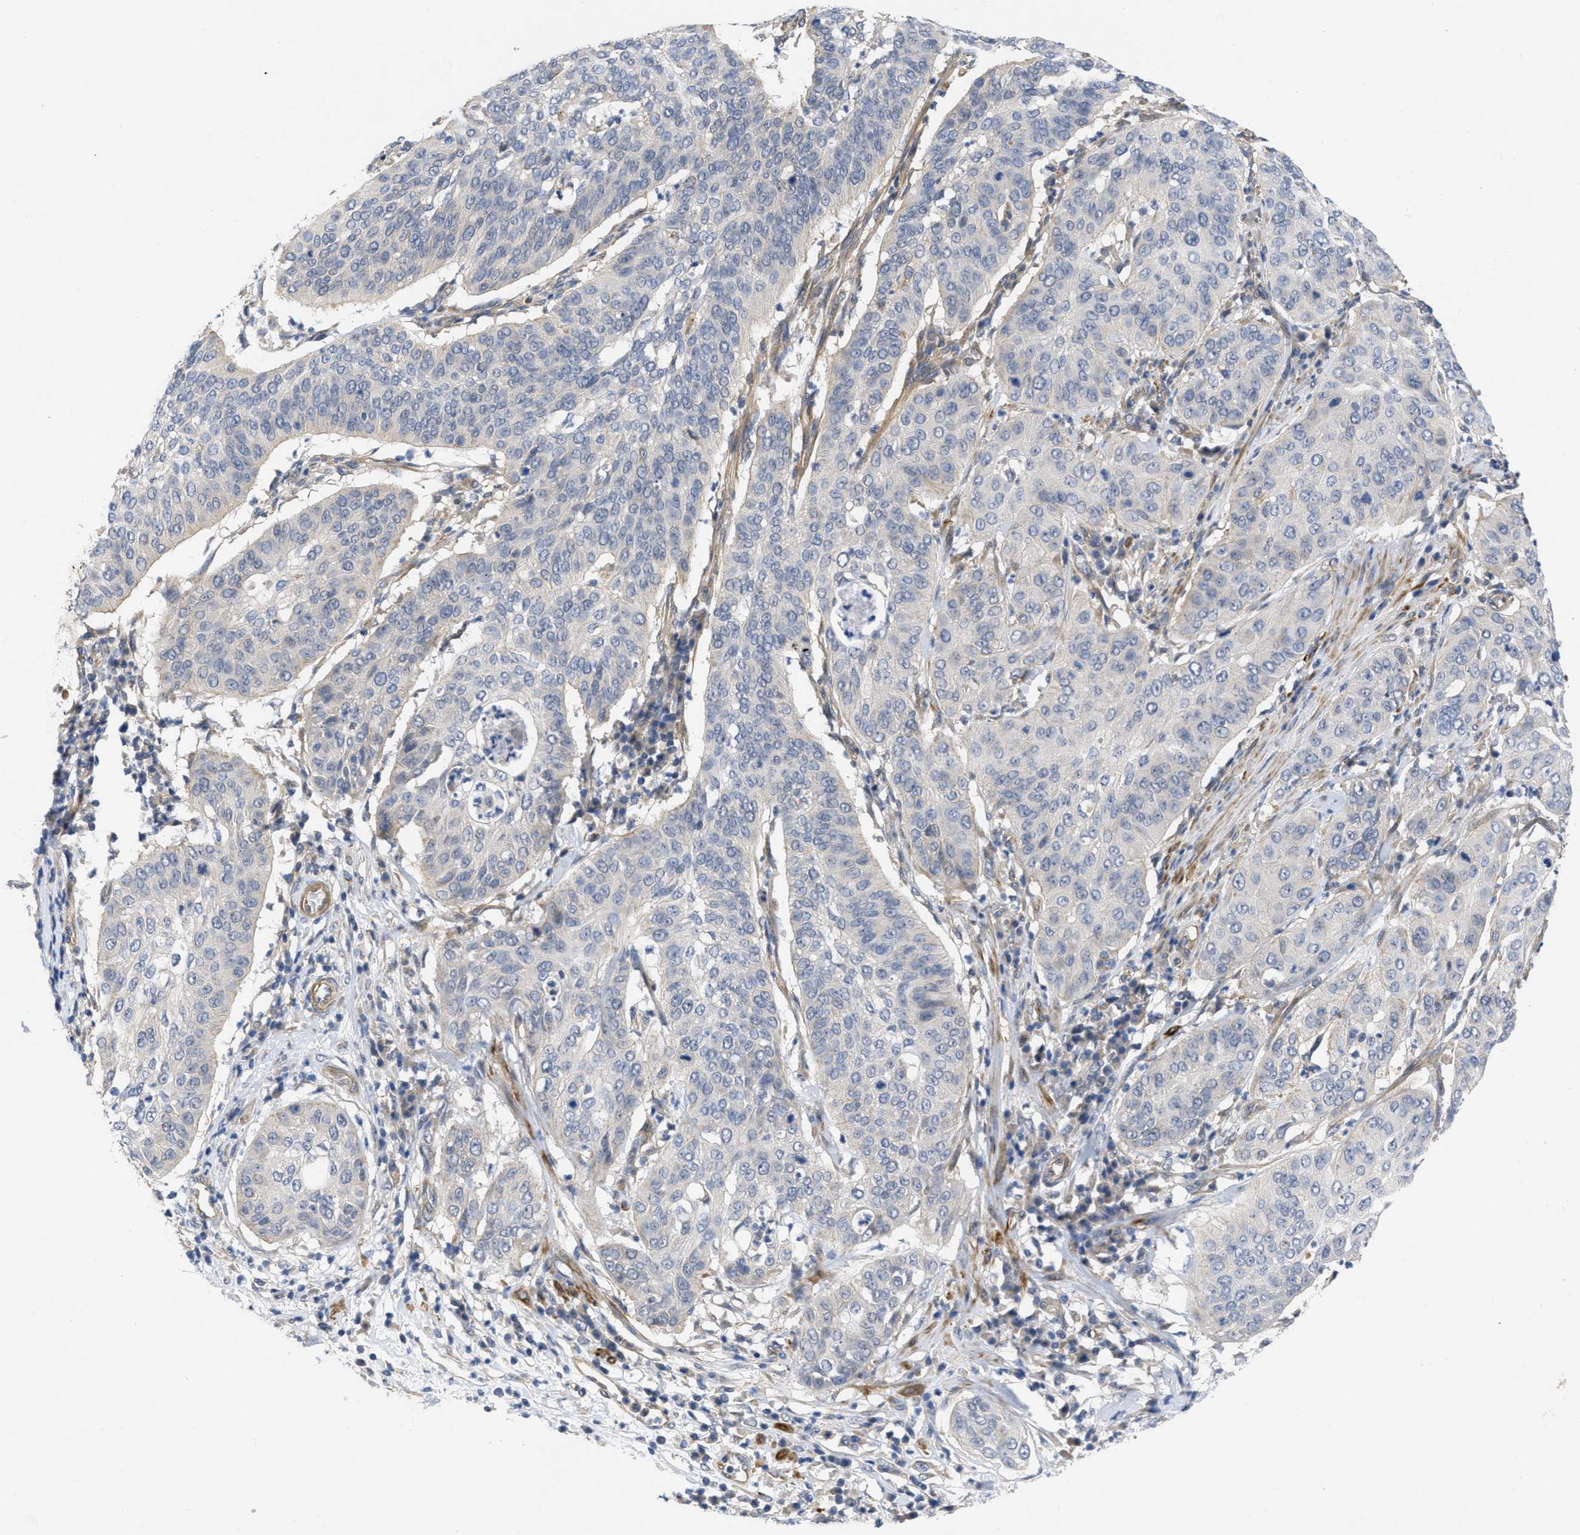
{"staining": {"intensity": "negative", "quantity": "none", "location": "none"}, "tissue": "cervical cancer", "cell_type": "Tumor cells", "image_type": "cancer", "snomed": [{"axis": "morphology", "description": "Normal tissue, NOS"}, {"axis": "morphology", "description": "Squamous cell carcinoma, NOS"}, {"axis": "topography", "description": "Cervix"}], "caption": "Cervical cancer (squamous cell carcinoma) was stained to show a protein in brown. There is no significant positivity in tumor cells.", "gene": "ARHGEF26", "patient": {"sex": "female", "age": 39}}